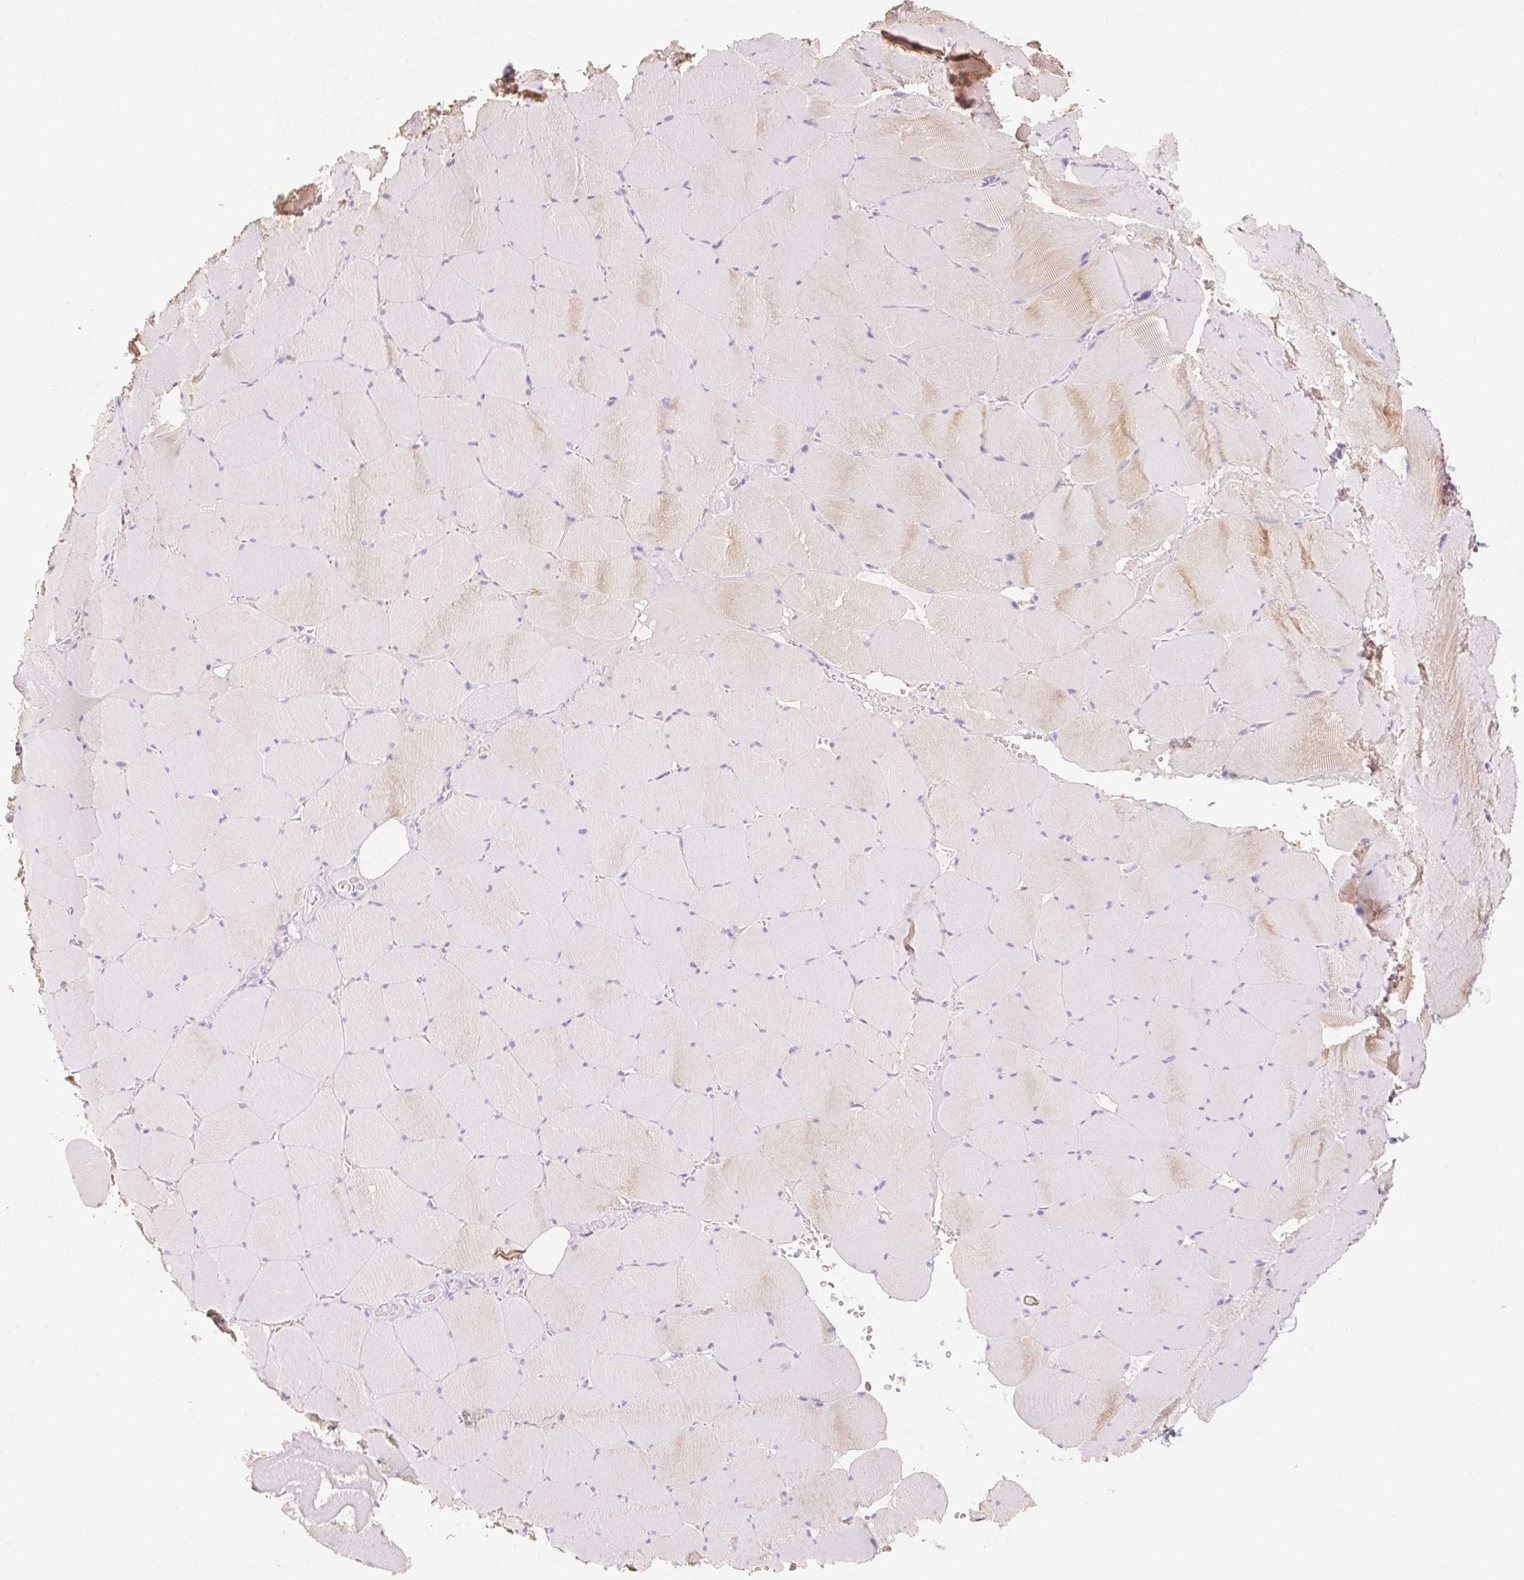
{"staining": {"intensity": "weak", "quantity": "<25%", "location": "cytoplasmic/membranous"}, "tissue": "skeletal muscle", "cell_type": "Myocytes", "image_type": "normal", "snomed": [{"axis": "morphology", "description": "Normal tissue, NOS"}, {"axis": "topography", "description": "Skeletal muscle"}, {"axis": "topography", "description": "Head-Neck"}], "caption": "IHC histopathology image of normal skeletal muscle: skeletal muscle stained with DAB demonstrates no significant protein staining in myocytes.", "gene": "MYO1D", "patient": {"sex": "male", "age": 66}}